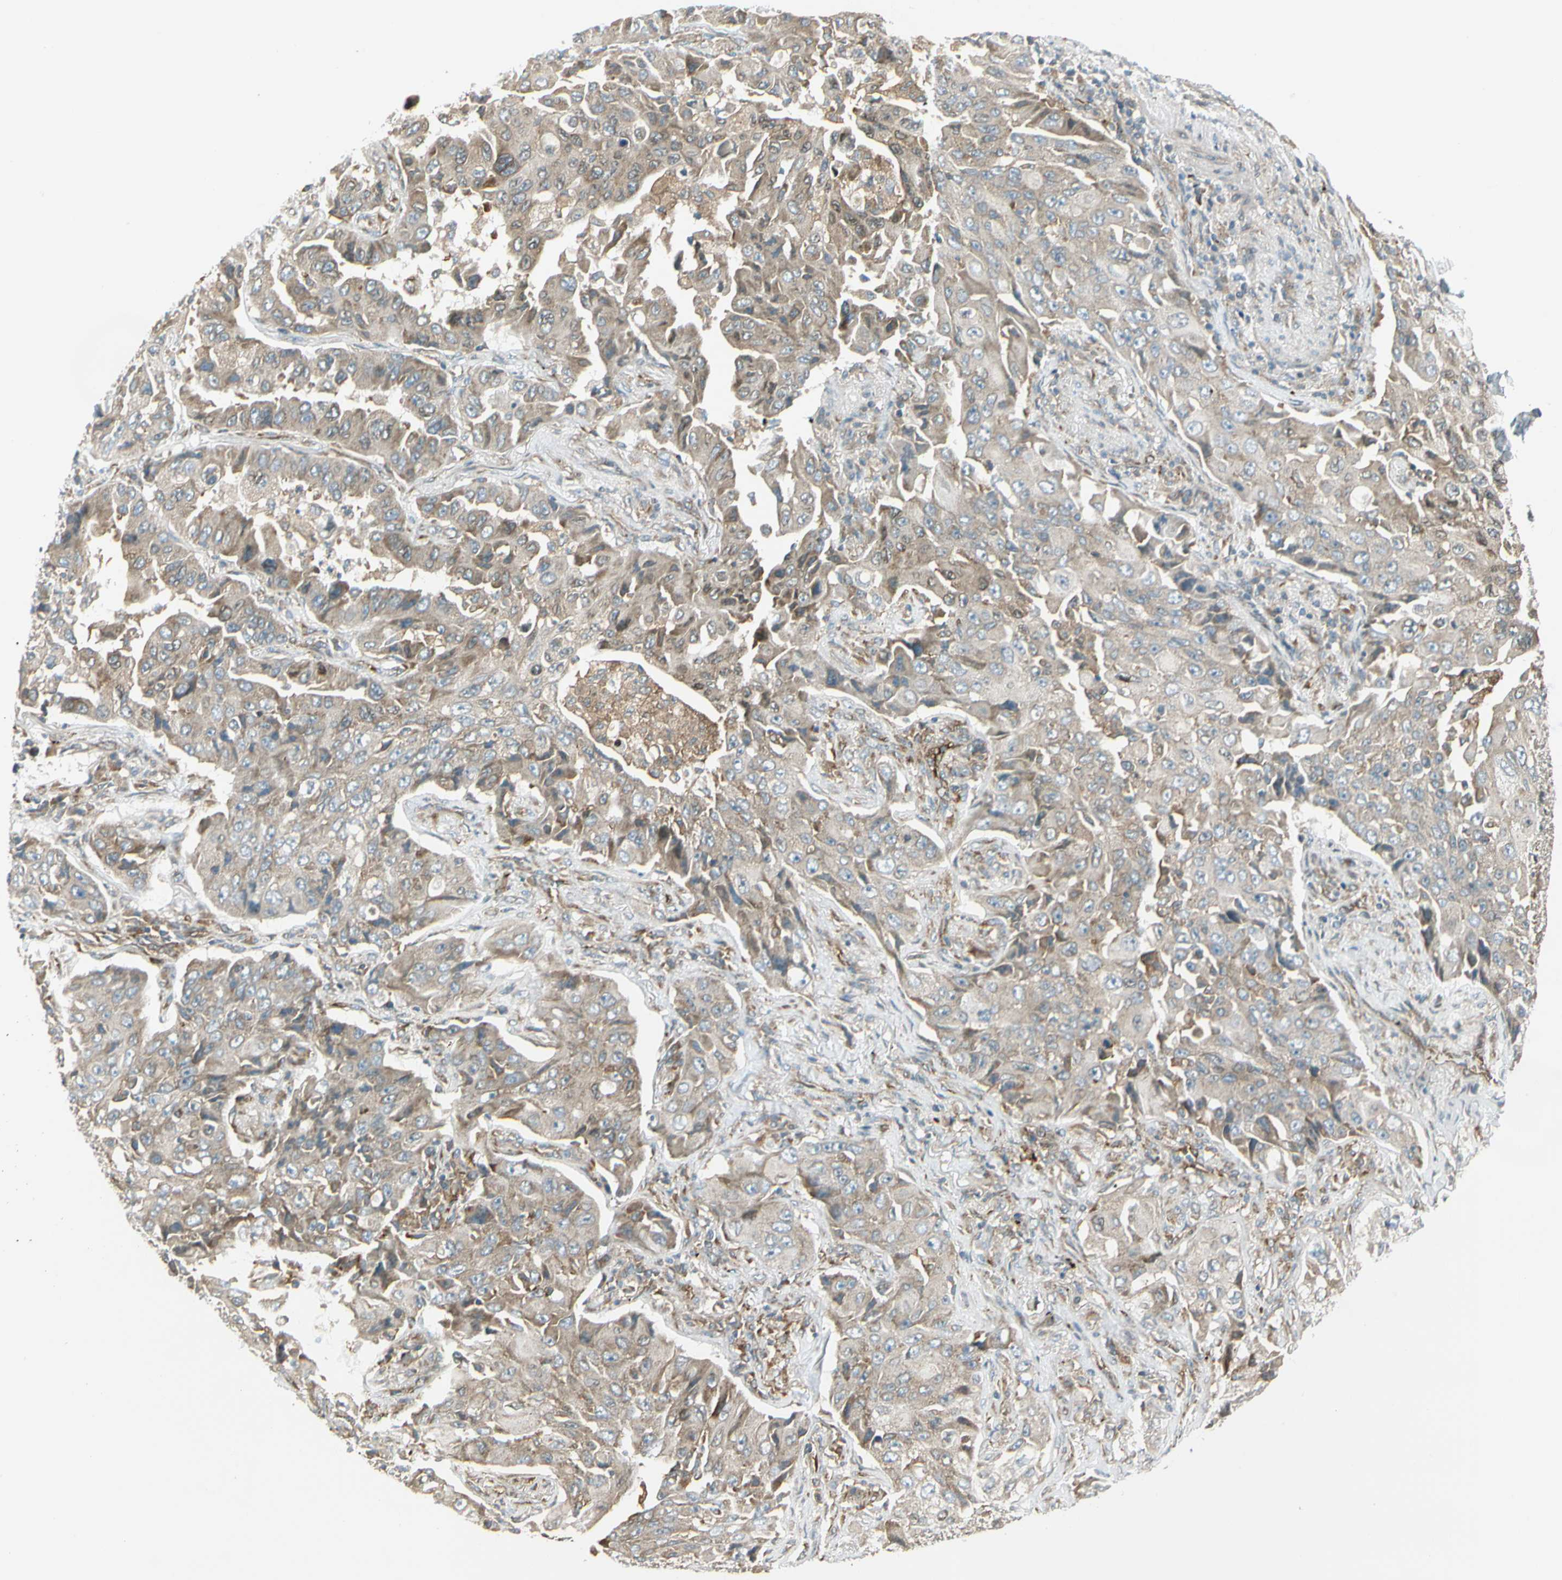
{"staining": {"intensity": "weak", "quantity": ">75%", "location": "cytoplasmic/membranous"}, "tissue": "lung cancer", "cell_type": "Tumor cells", "image_type": "cancer", "snomed": [{"axis": "morphology", "description": "Adenocarcinoma, NOS"}, {"axis": "topography", "description": "Lung"}], "caption": "A brown stain shows weak cytoplasmic/membranous expression of a protein in human lung adenocarcinoma tumor cells.", "gene": "TRIO", "patient": {"sex": "female", "age": 65}}